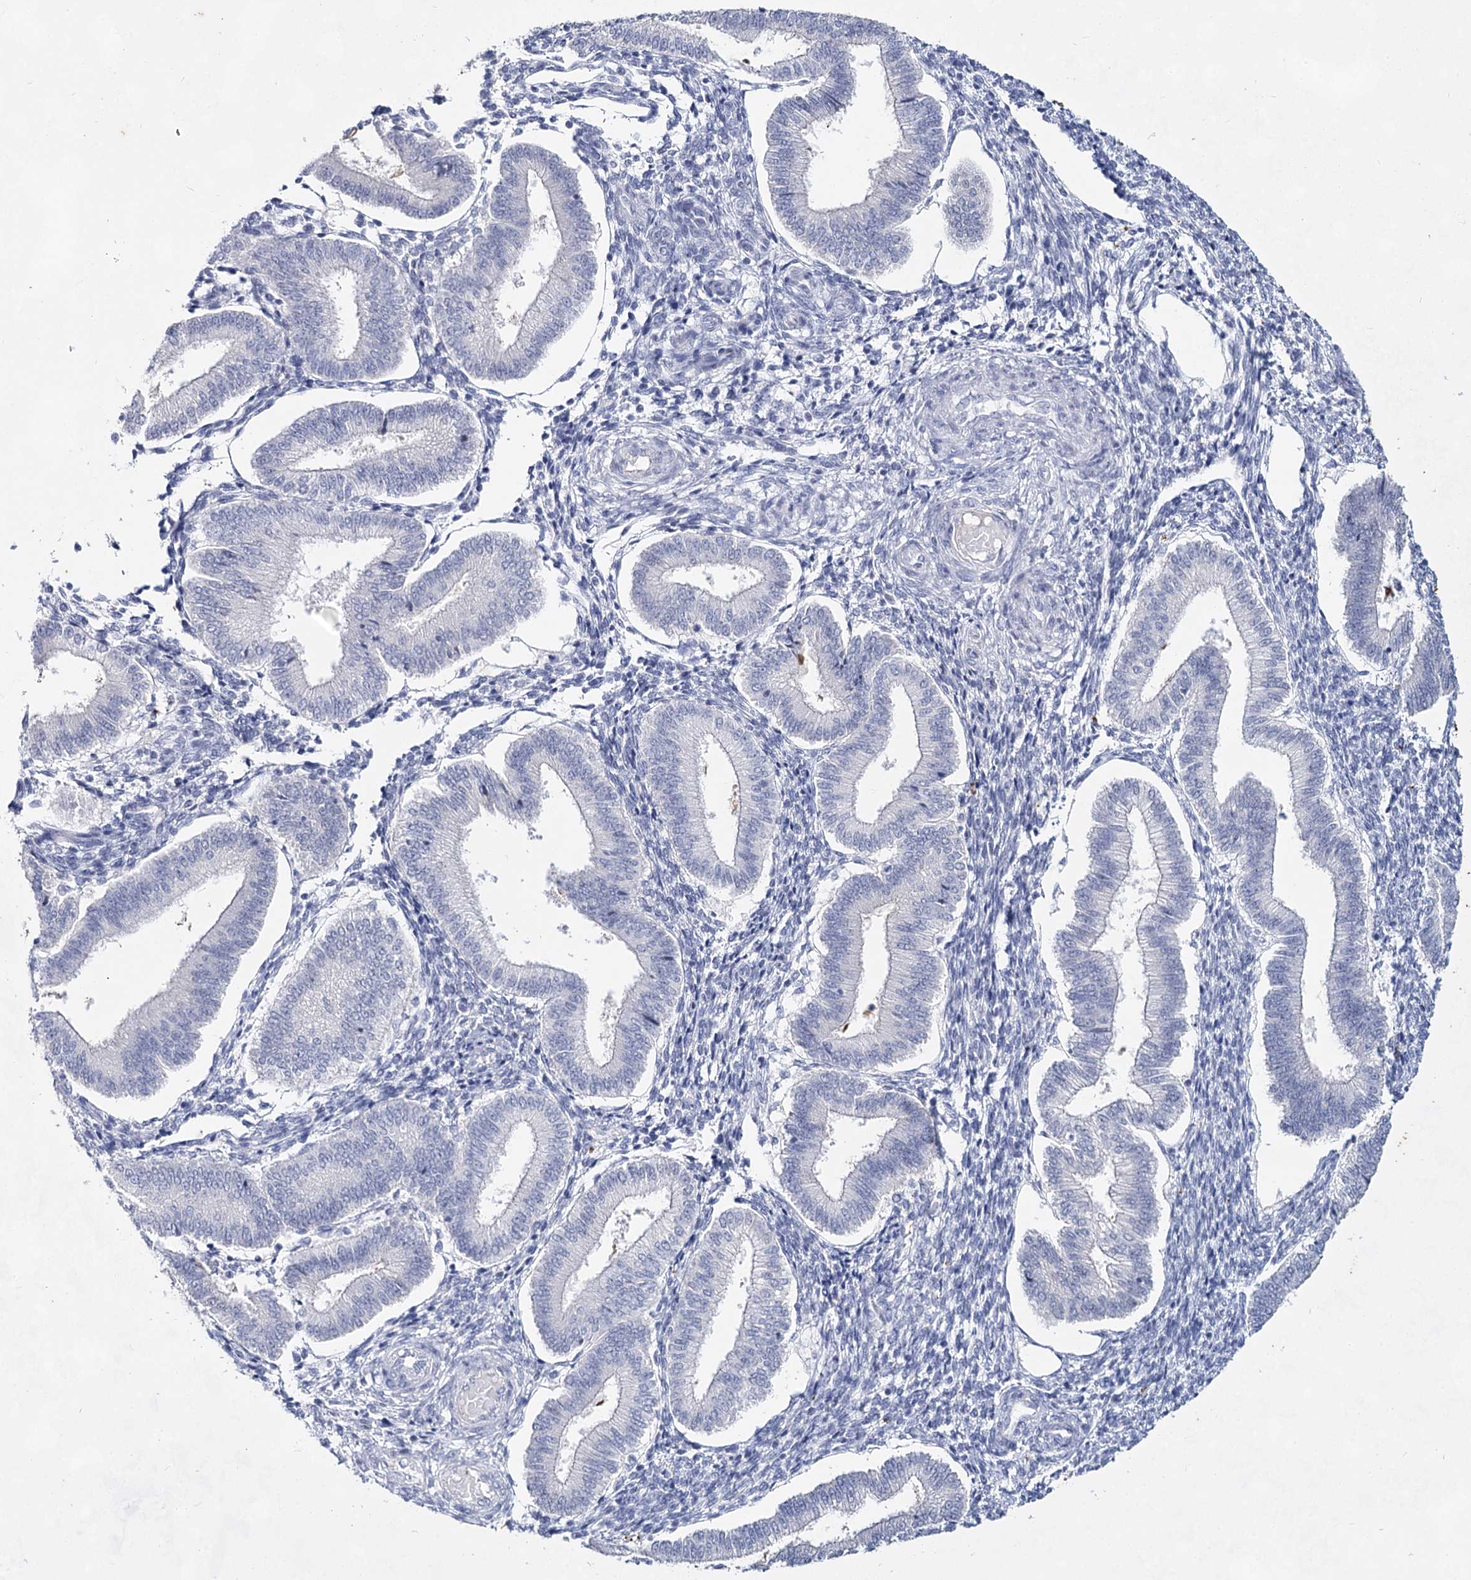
{"staining": {"intensity": "negative", "quantity": "none", "location": "none"}, "tissue": "endometrium", "cell_type": "Cells in endometrial stroma", "image_type": "normal", "snomed": [{"axis": "morphology", "description": "Normal tissue, NOS"}, {"axis": "topography", "description": "Endometrium"}], "caption": "Immunohistochemistry of normal human endometrium reveals no positivity in cells in endometrial stroma. Nuclei are stained in blue.", "gene": "CCDC73", "patient": {"sex": "female", "age": 39}}